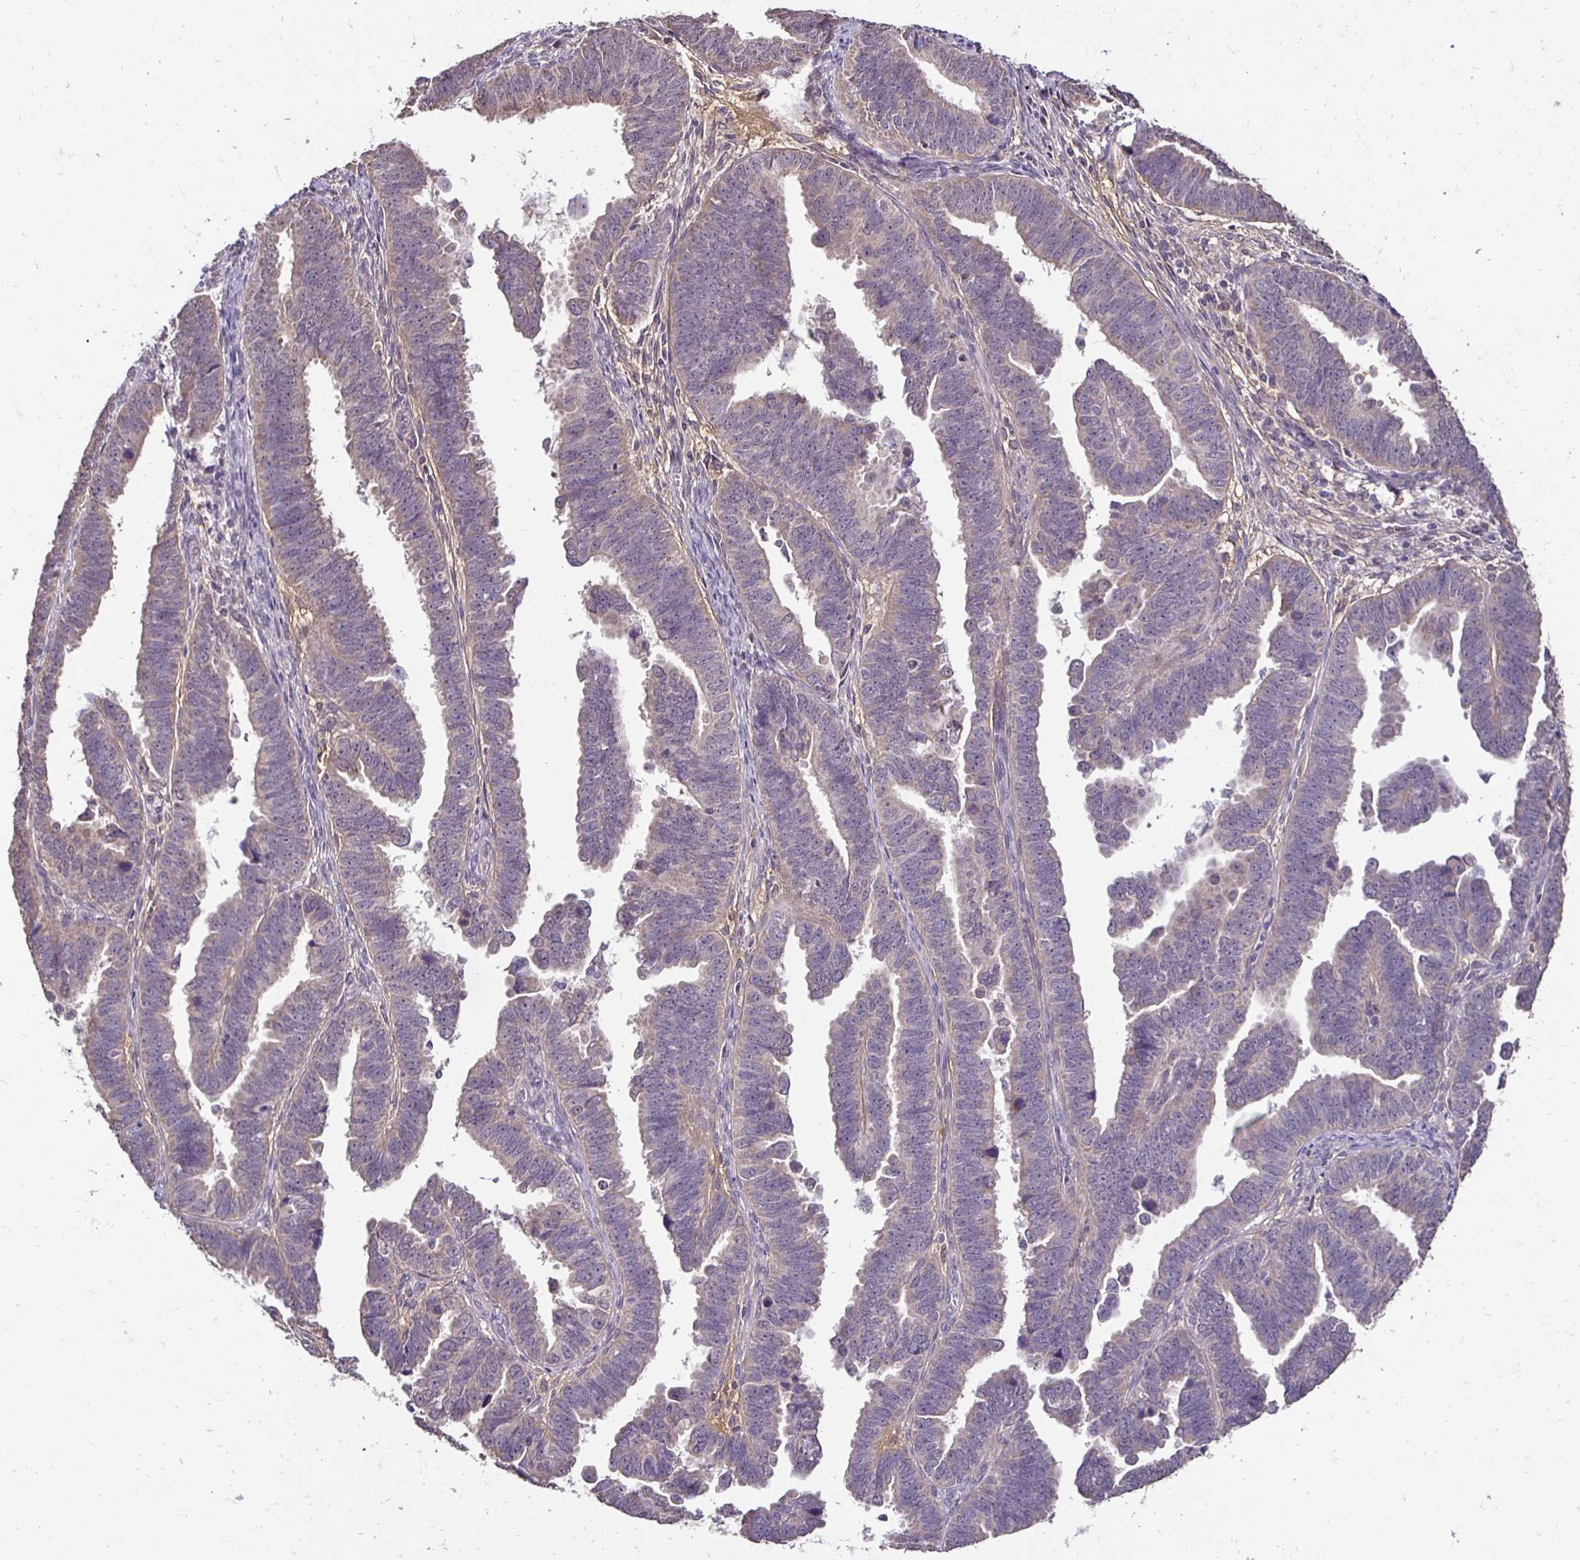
{"staining": {"intensity": "negative", "quantity": "none", "location": "none"}, "tissue": "endometrial cancer", "cell_type": "Tumor cells", "image_type": "cancer", "snomed": [{"axis": "morphology", "description": "Adenocarcinoma, NOS"}, {"axis": "topography", "description": "Endometrium"}], "caption": "DAB immunohistochemical staining of human endometrial adenocarcinoma shows no significant positivity in tumor cells.", "gene": "RHEBL1", "patient": {"sex": "female", "age": 75}}